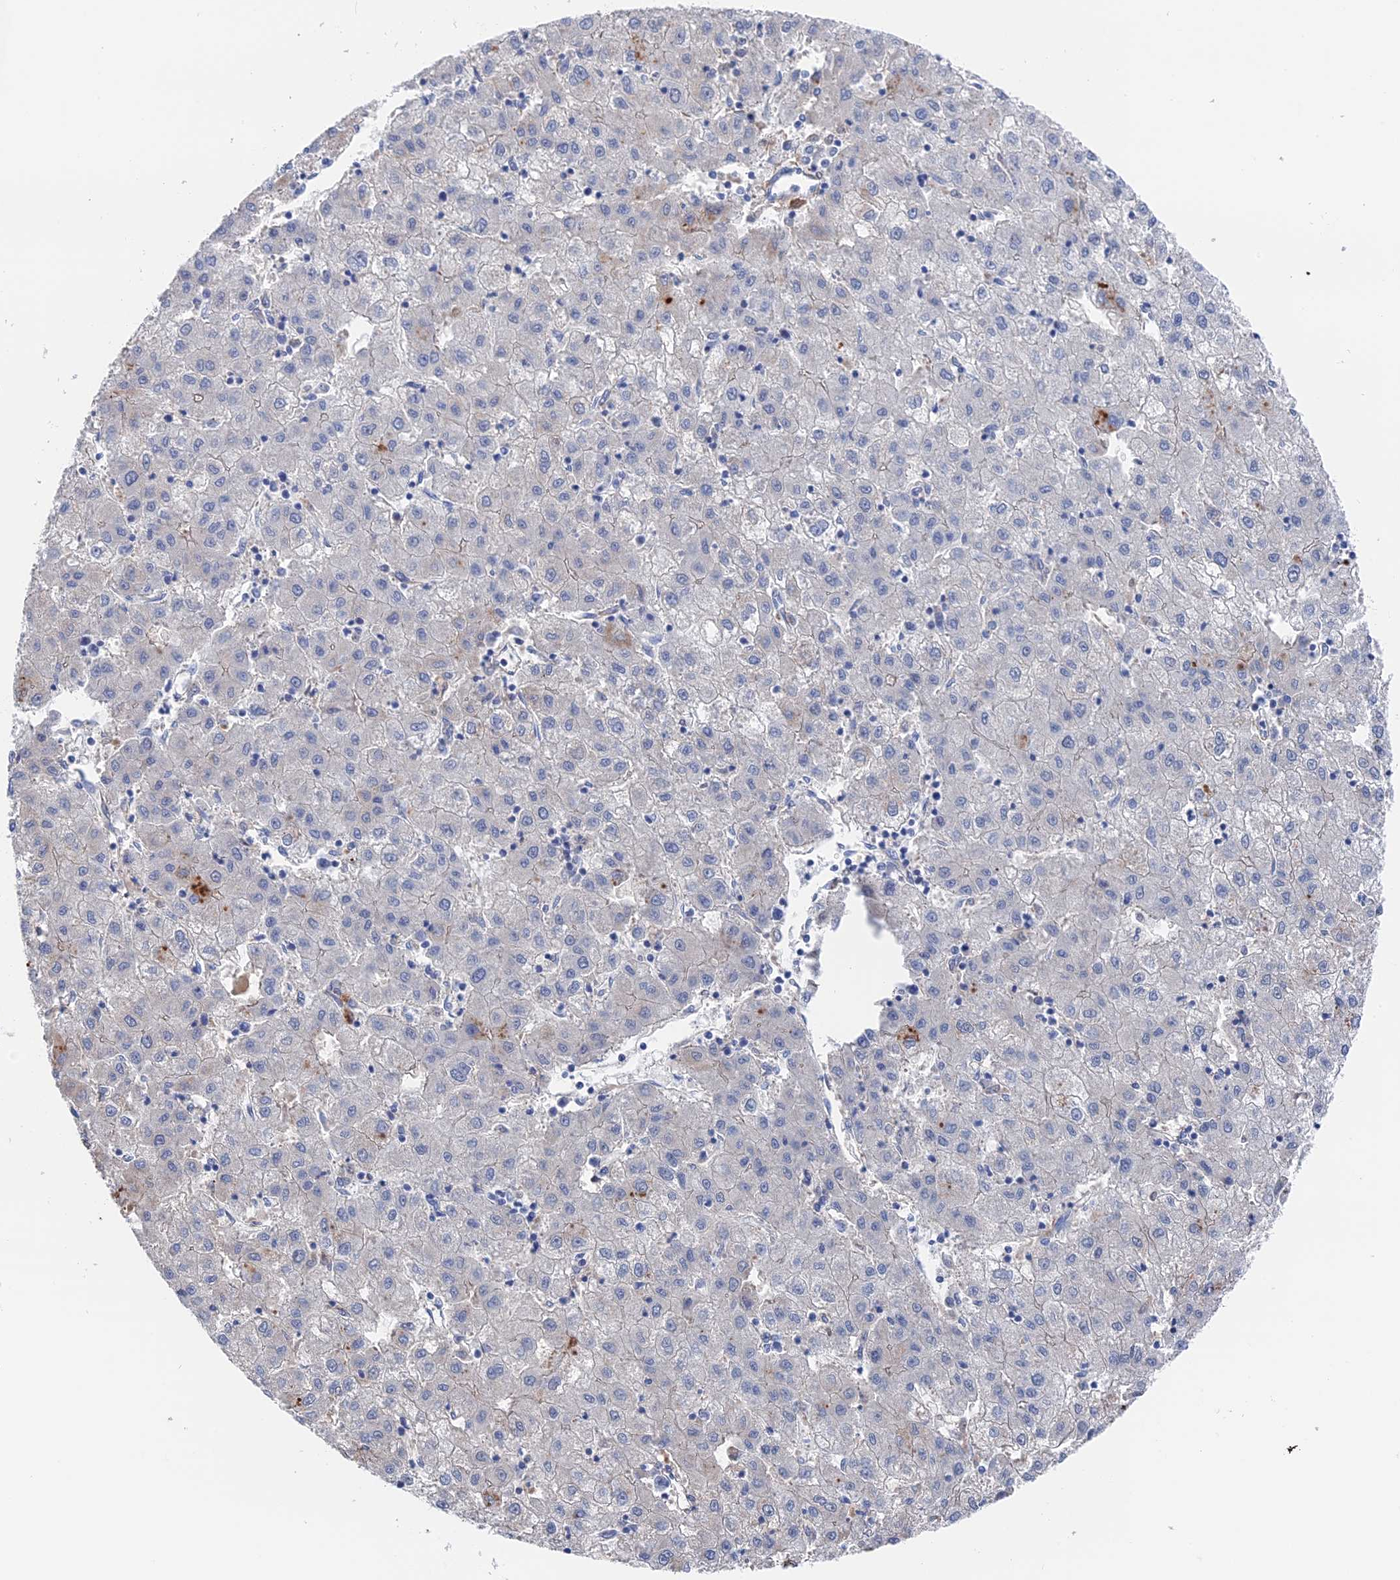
{"staining": {"intensity": "negative", "quantity": "none", "location": "none"}, "tissue": "liver cancer", "cell_type": "Tumor cells", "image_type": "cancer", "snomed": [{"axis": "morphology", "description": "Carcinoma, Hepatocellular, NOS"}, {"axis": "topography", "description": "Liver"}], "caption": "The histopathology image demonstrates no significant positivity in tumor cells of liver cancer. (Brightfield microscopy of DAB IHC at high magnification).", "gene": "STRA6", "patient": {"sex": "male", "age": 72}}